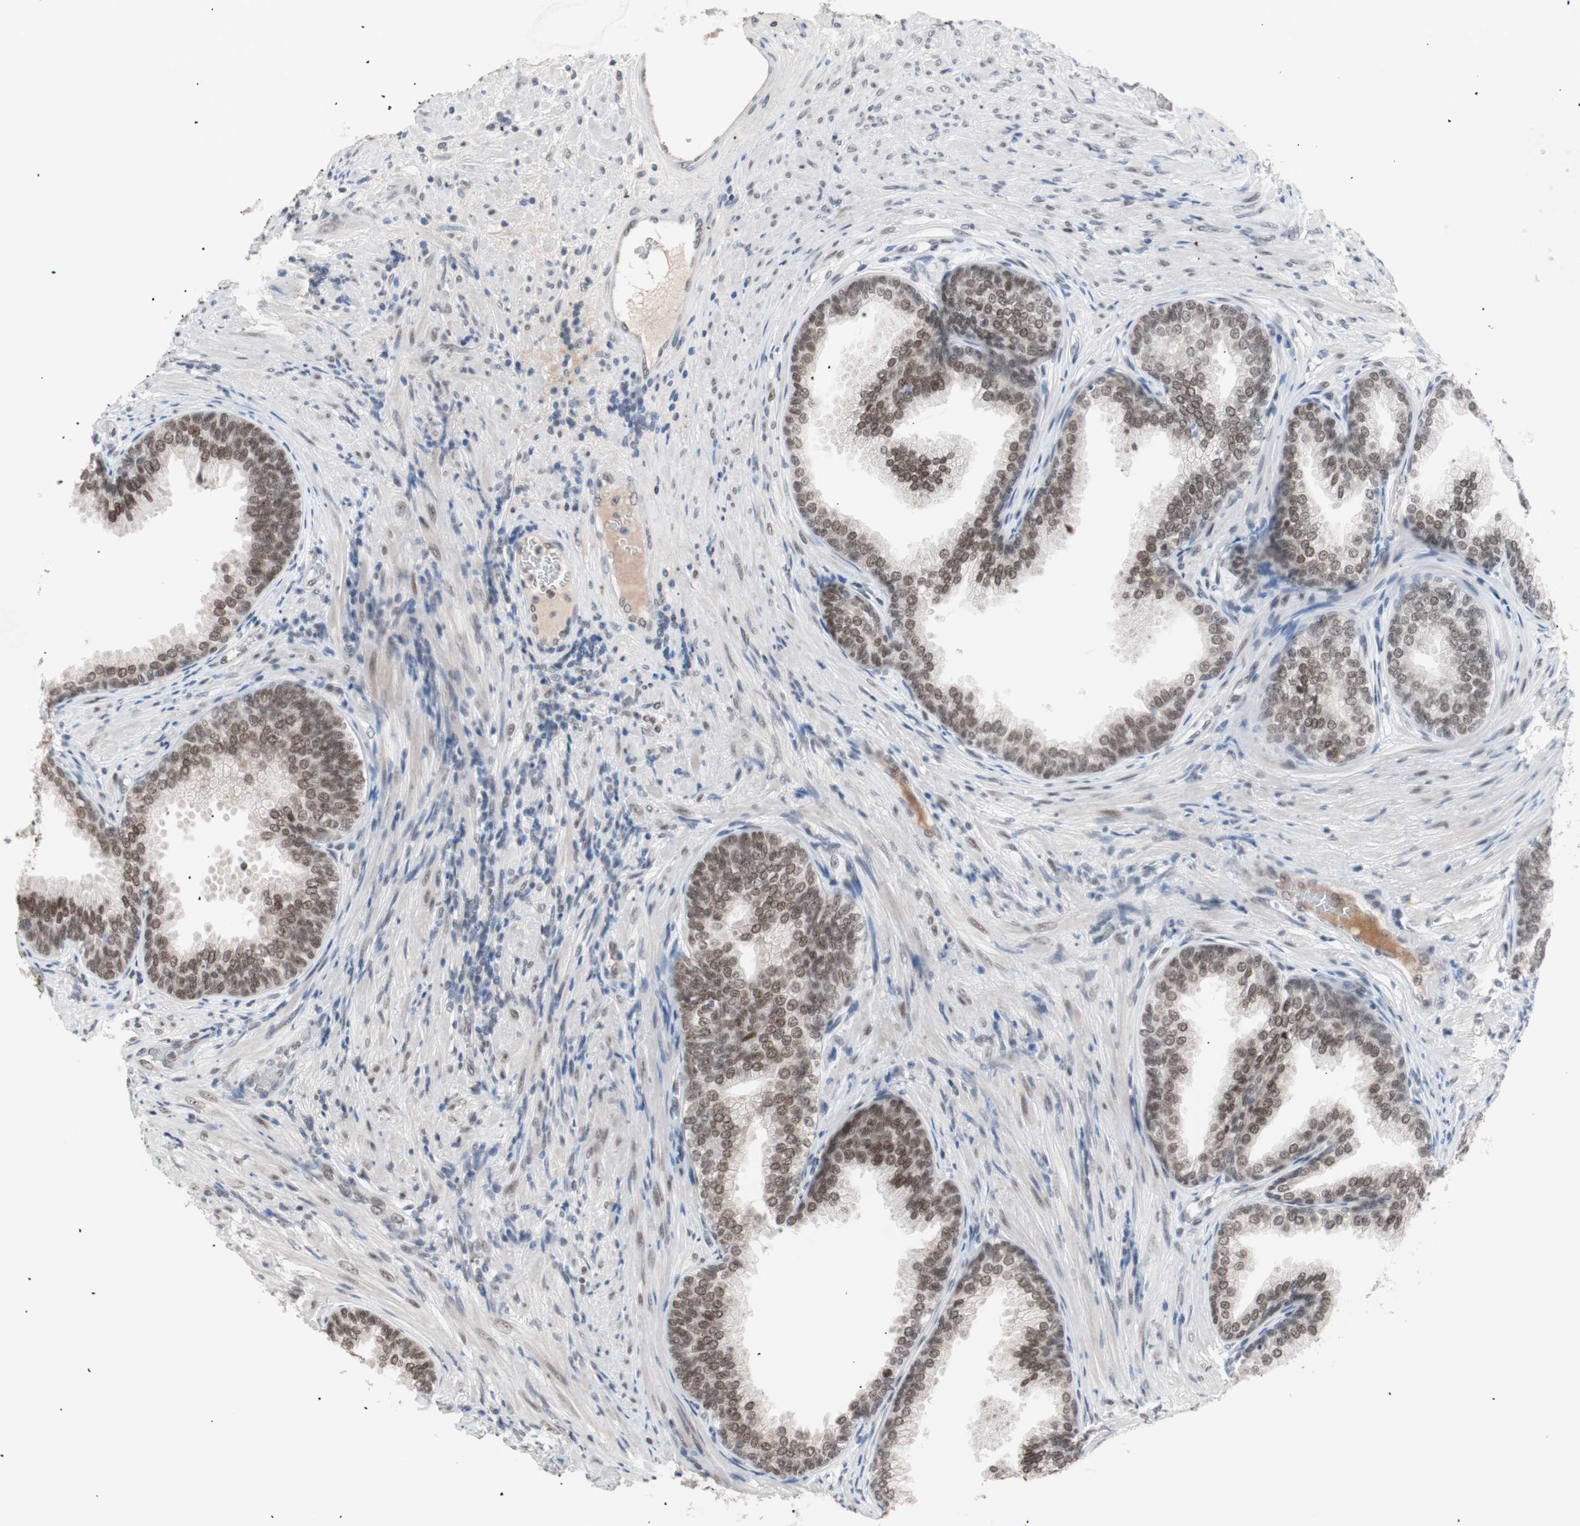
{"staining": {"intensity": "moderate", "quantity": ">75%", "location": "nuclear"}, "tissue": "prostate", "cell_type": "Glandular cells", "image_type": "normal", "snomed": [{"axis": "morphology", "description": "Normal tissue, NOS"}, {"axis": "topography", "description": "Prostate"}], "caption": "A brown stain shows moderate nuclear expression of a protein in glandular cells of unremarkable prostate. The staining was performed using DAB (3,3'-diaminobenzidine) to visualize the protein expression in brown, while the nuclei were stained in blue with hematoxylin (Magnification: 20x).", "gene": "LIG3", "patient": {"sex": "male", "age": 76}}